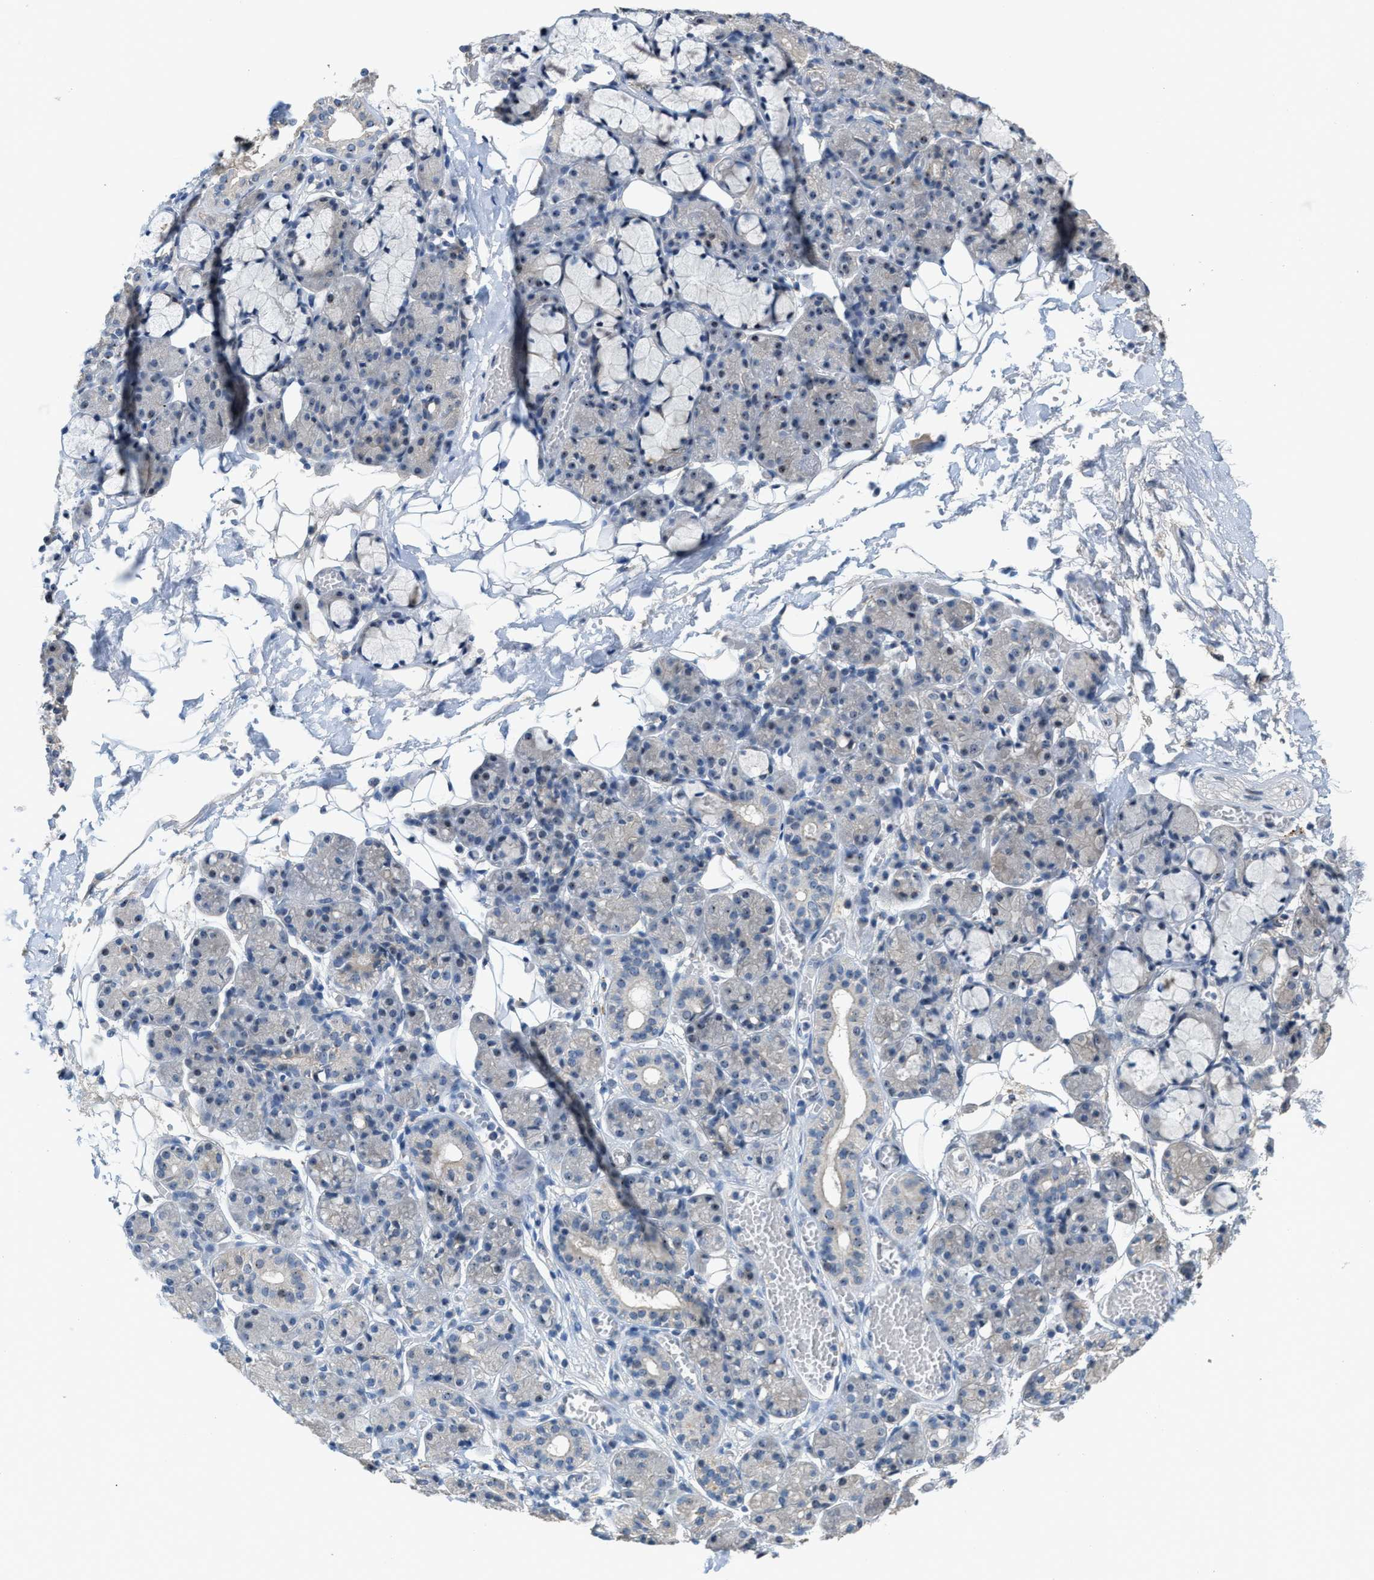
{"staining": {"intensity": "weak", "quantity": "<25%", "location": "nuclear"}, "tissue": "salivary gland", "cell_type": "Glandular cells", "image_type": "normal", "snomed": [{"axis": "morphology", "description": "Normal tissue, NOS"}, {"axis": "topography", "description": "Salivary gland"}], "caption": "Immunohistochemistry of normal salivary gland reveals no staining in glandular cells. The staining was performed using DAB to visualize the protein expression in brown, while the nuclei were stained in blue with hematoxylin (Magnification: 20x).", "gene": "ZNF783", "patient": {"sex": "male", "age": 63}}